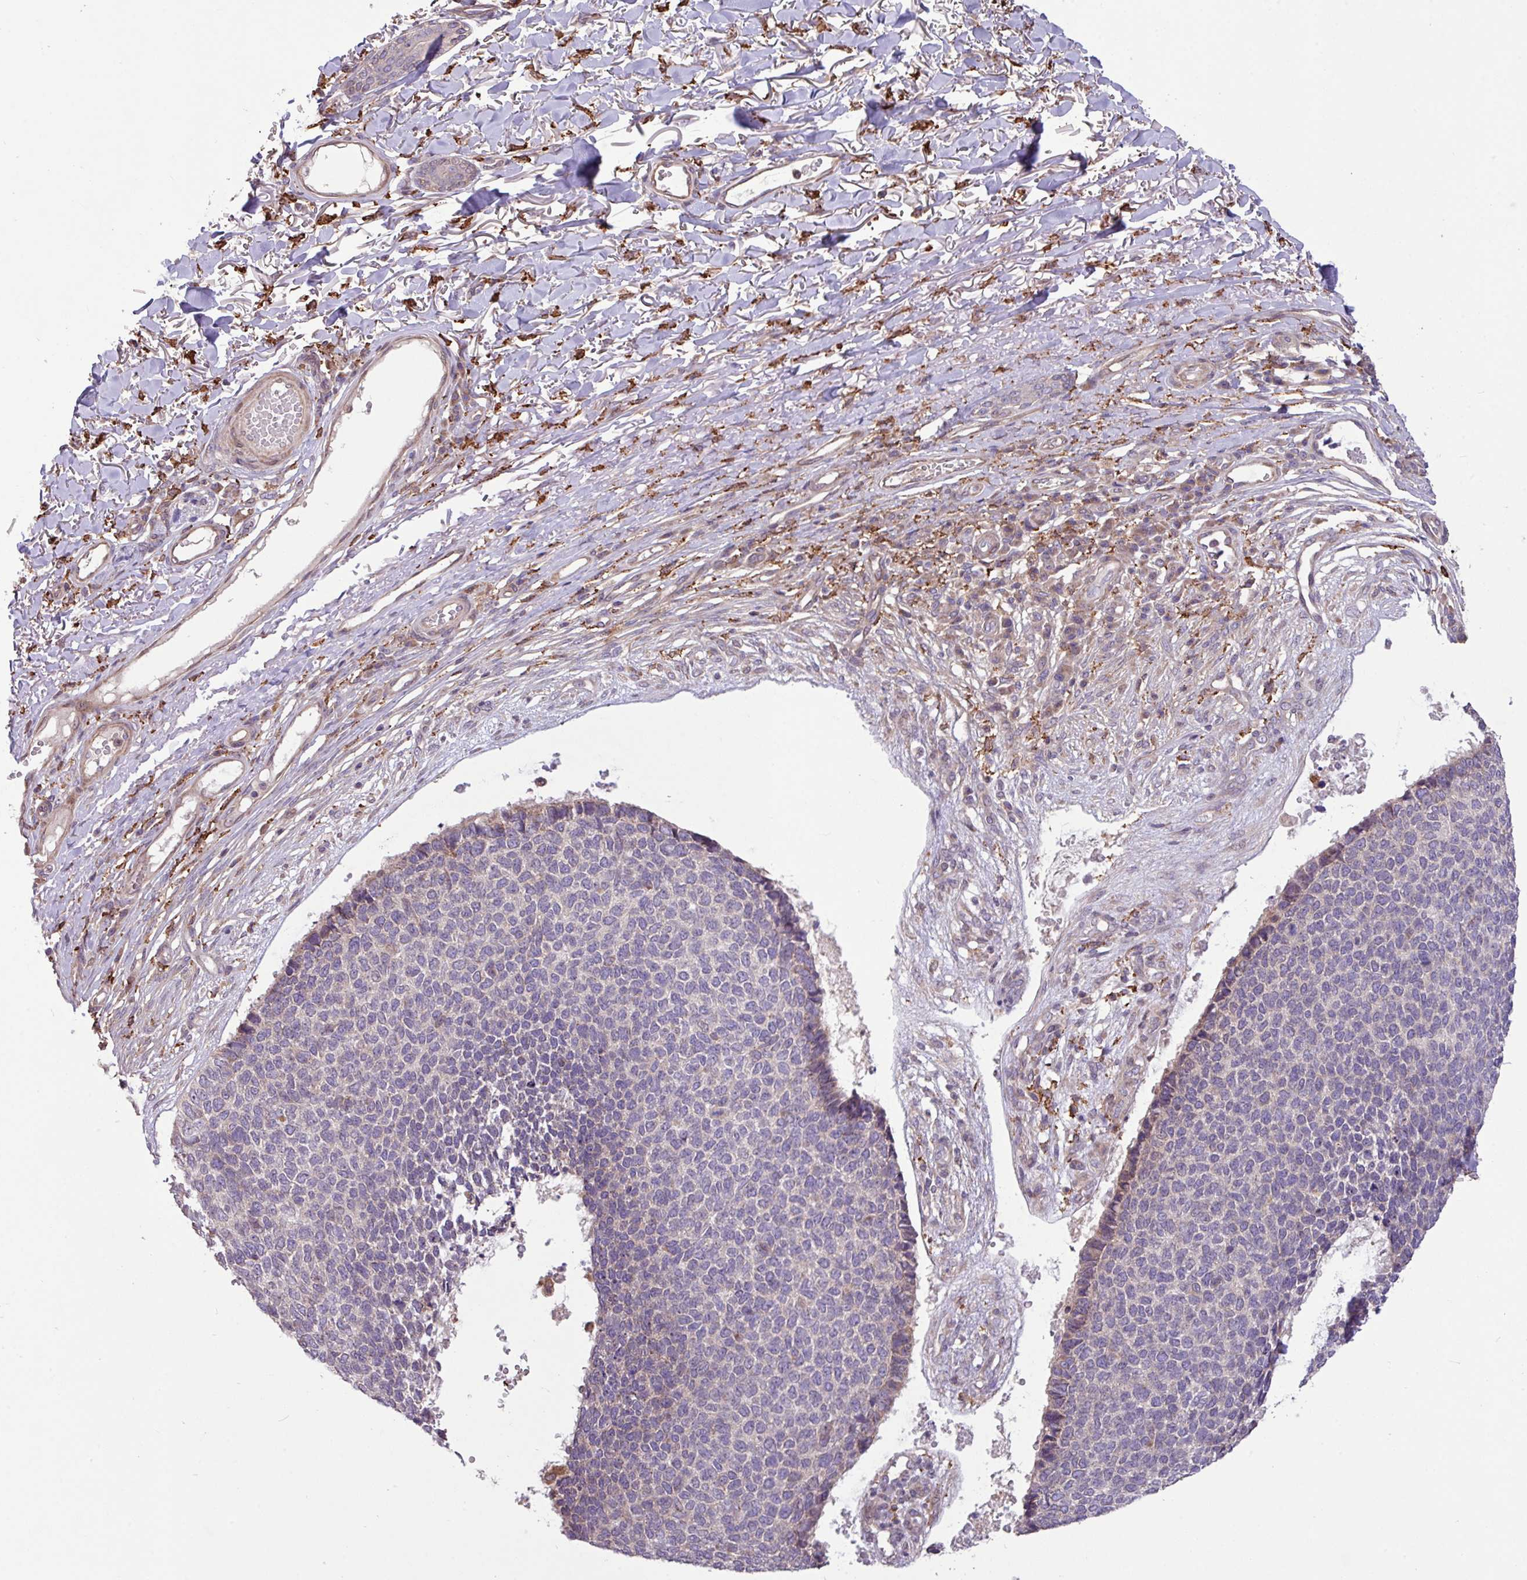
{"staining": {"intensity": "negative", "quantity": "none", "location": "none"}, "tissue": "skin cancer", "cell_type": "Tumor cells", "image_type": "cancer", "snomed": [{"axis": "morphology", "description": "Basal cell carcinoma"}, {"axis": "topography", "description": "Skin"}], "caption": "Micrograph shows no significant protein expression in tumor cells of skin cancer.", "gene": "ARHGEF25", "patient": {"sex": "female", "age": 84}}